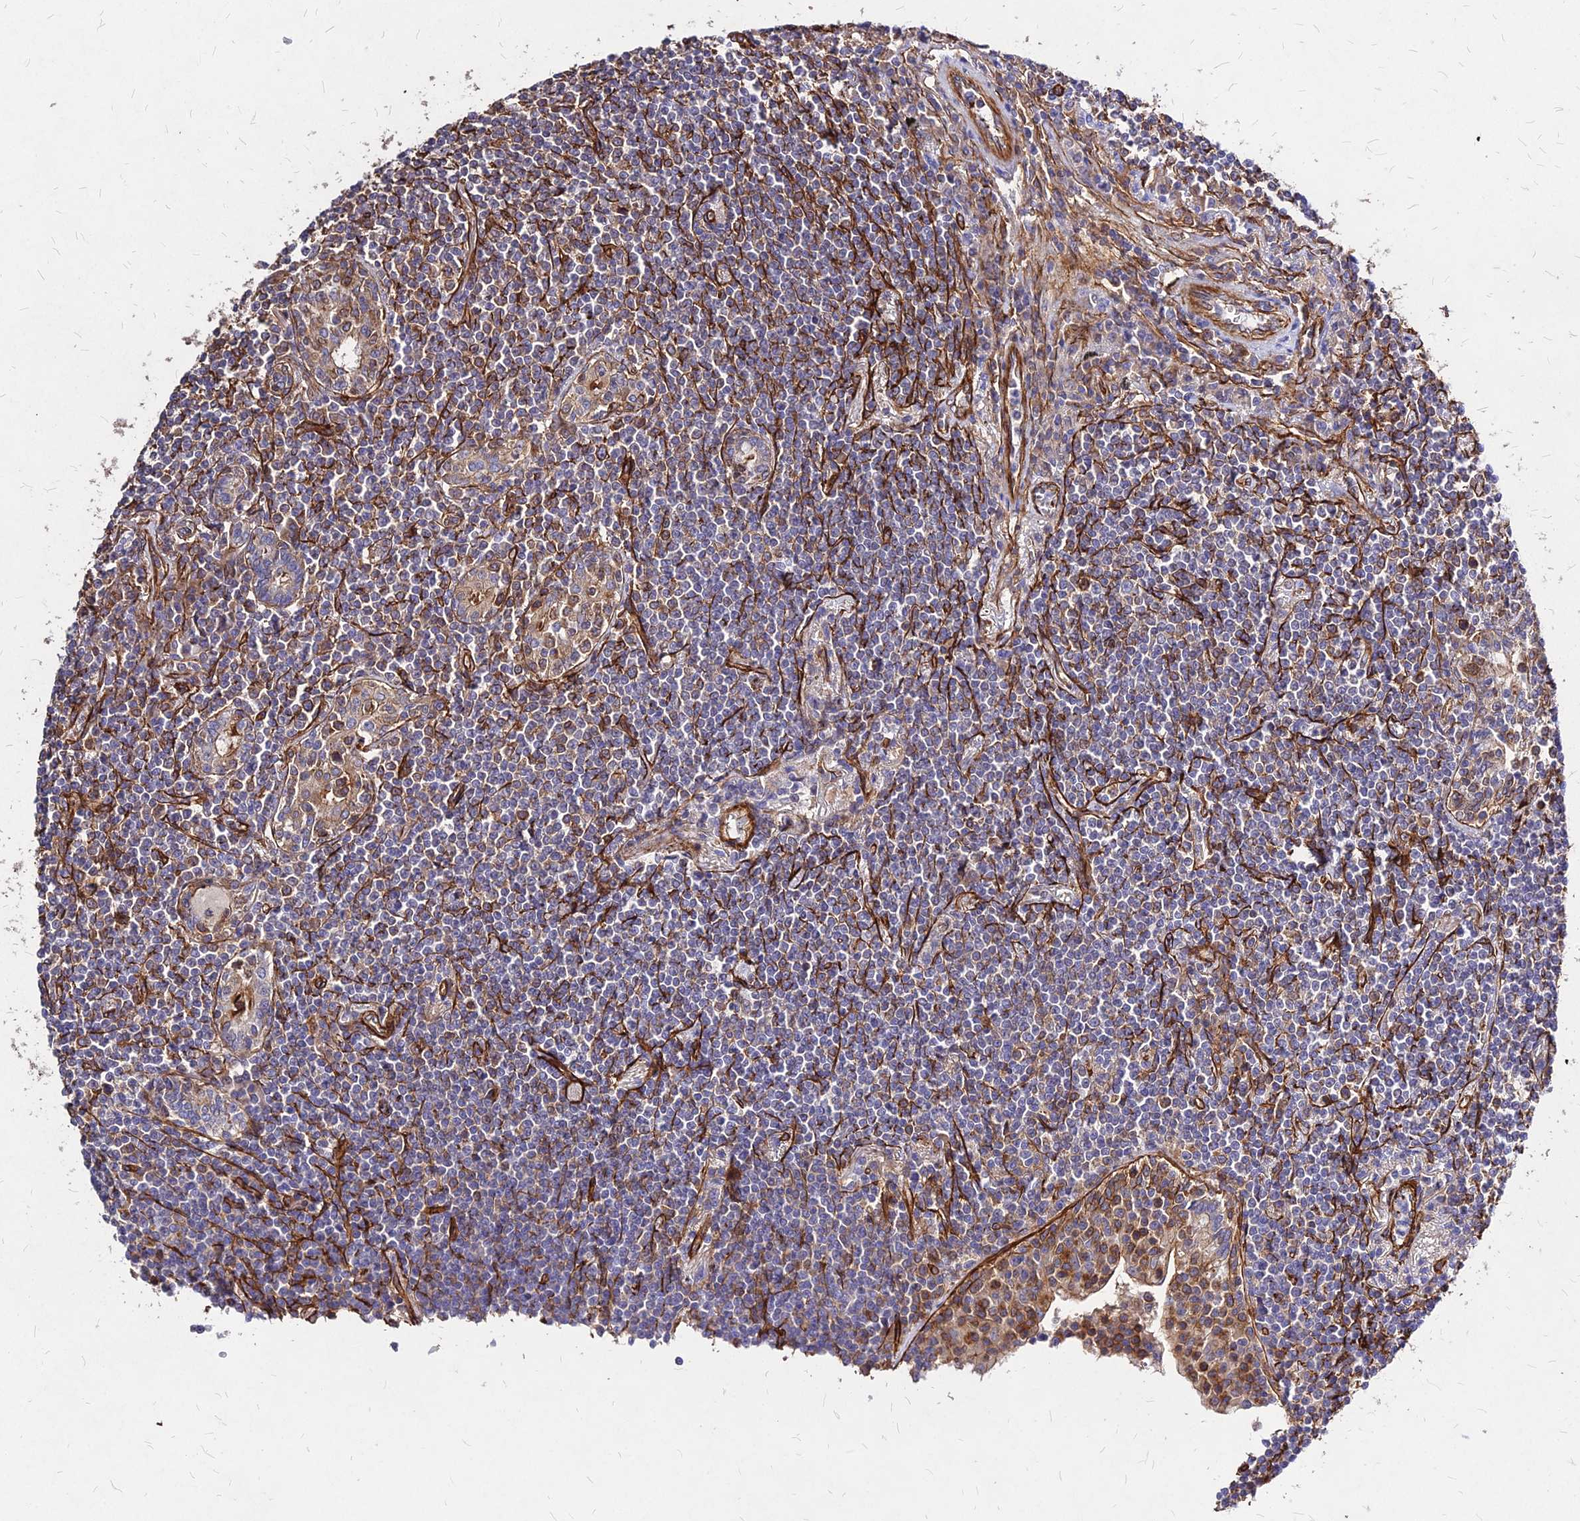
{"staining": {"intensity": "negative", "quantity": "none", "location": "none"}, "tissue": "lymphoma", "cell_type": "Tumor cells", "image_type": "cancer", "snomed": [{"axis": "morphology", "description": "Malignant lymphoma, non-Hodgkin's type, Low grade"}, {"axis": "topography", "description": "Lung"}], "caption": "A high-resolution micrograph shows immunohistochemistry staining of lymphoma, which displays no significant positivity in tumor cells.", "gene": "EFCC1", "patient": {"sex": "female", "age": 71}}